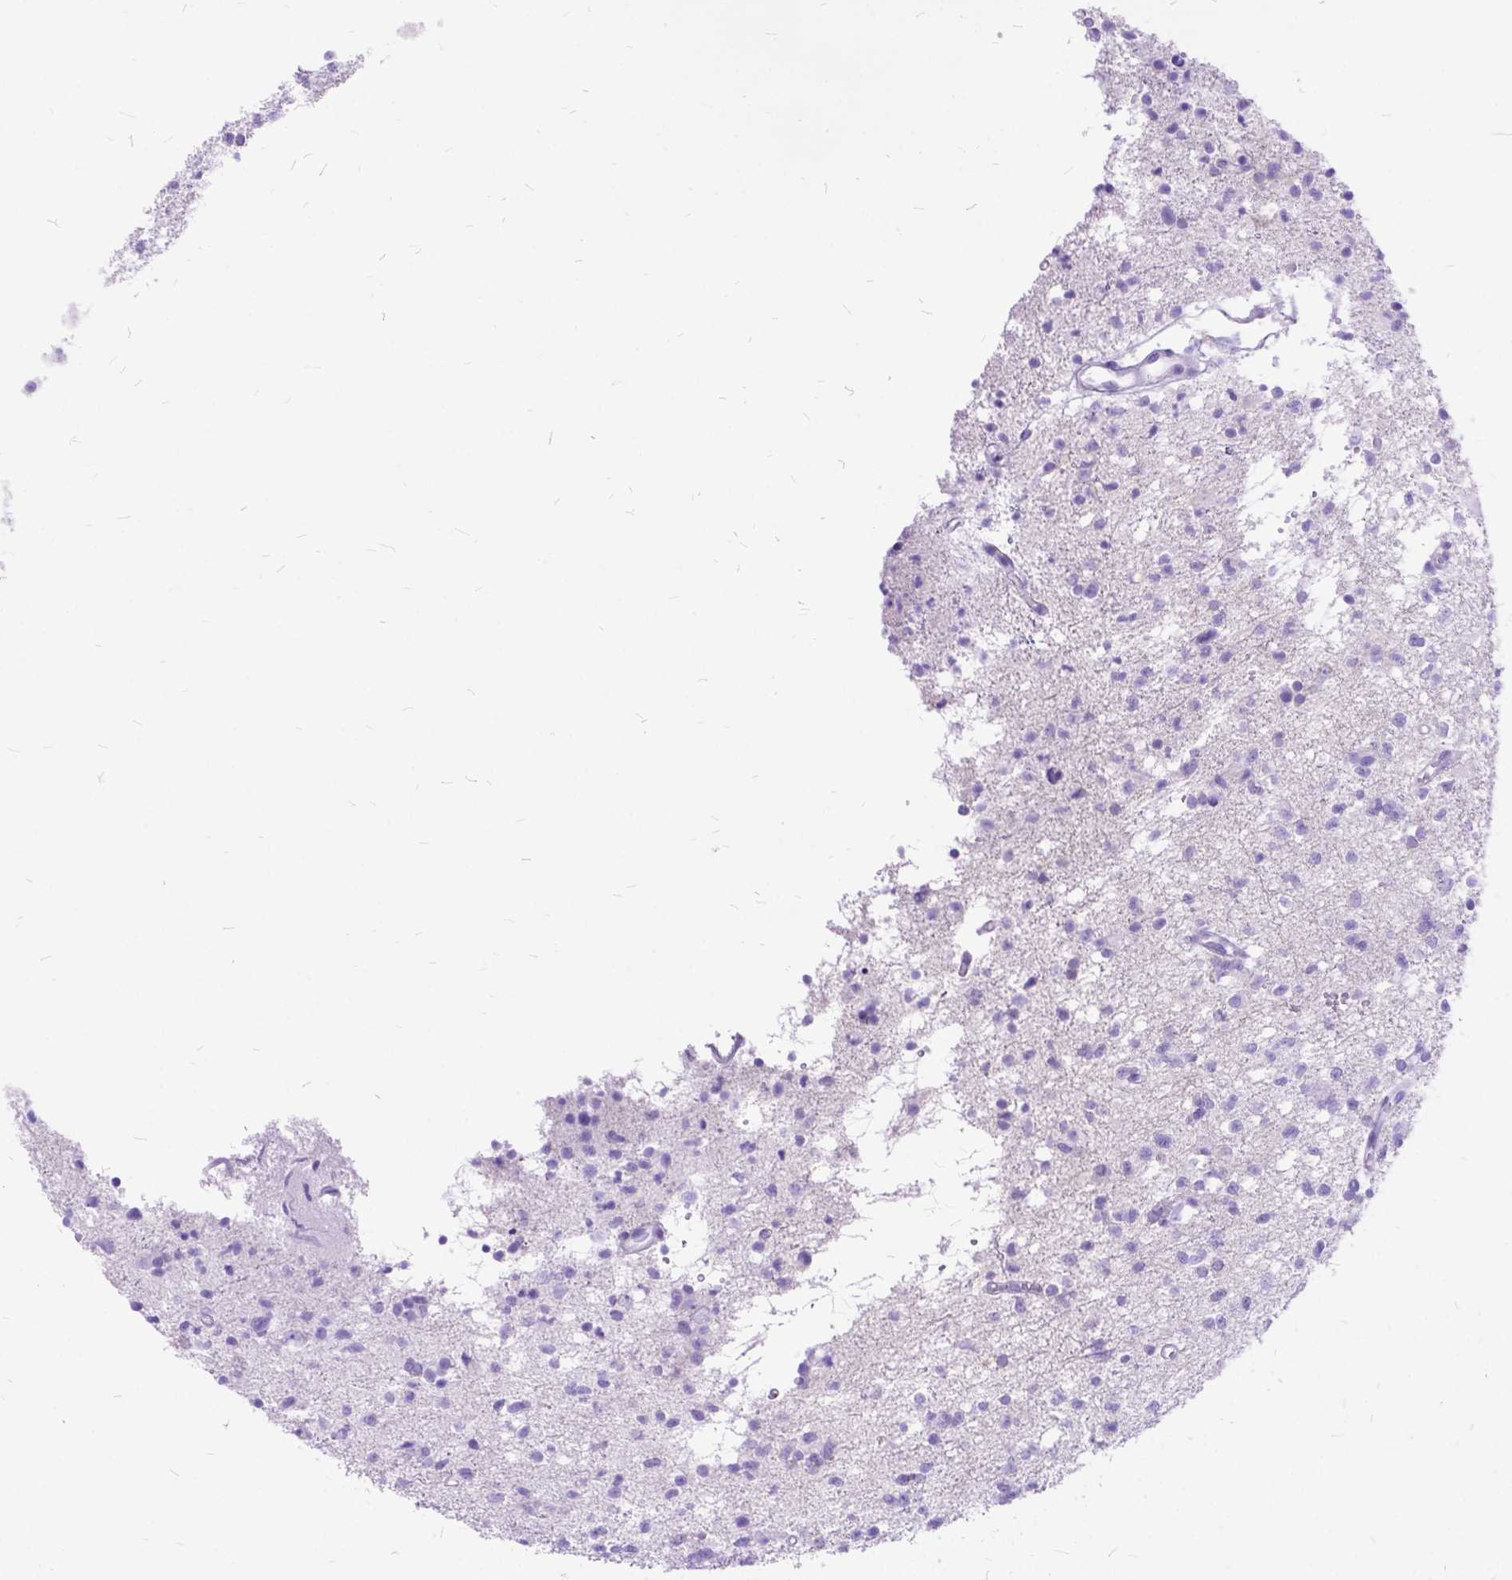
{"staining": {"intensity": "negative", "quantity": "none", "location": "none"}, "tissue": "glioma", "cell_type": "Tumor cells", "image_type": "cancer", "snomed": [{"axis": "morphology", "description": "Glioma, malignant, Low grade"}, {"axis": "topography", "description": "Brain"}], "caption": "This is an immunohistochemistry photomicrograph of malignant glioma (low-grade). There is no staining in tumor cells.", "gene": "DNAH2", "patient": {"sex": "male", "age": 64}}